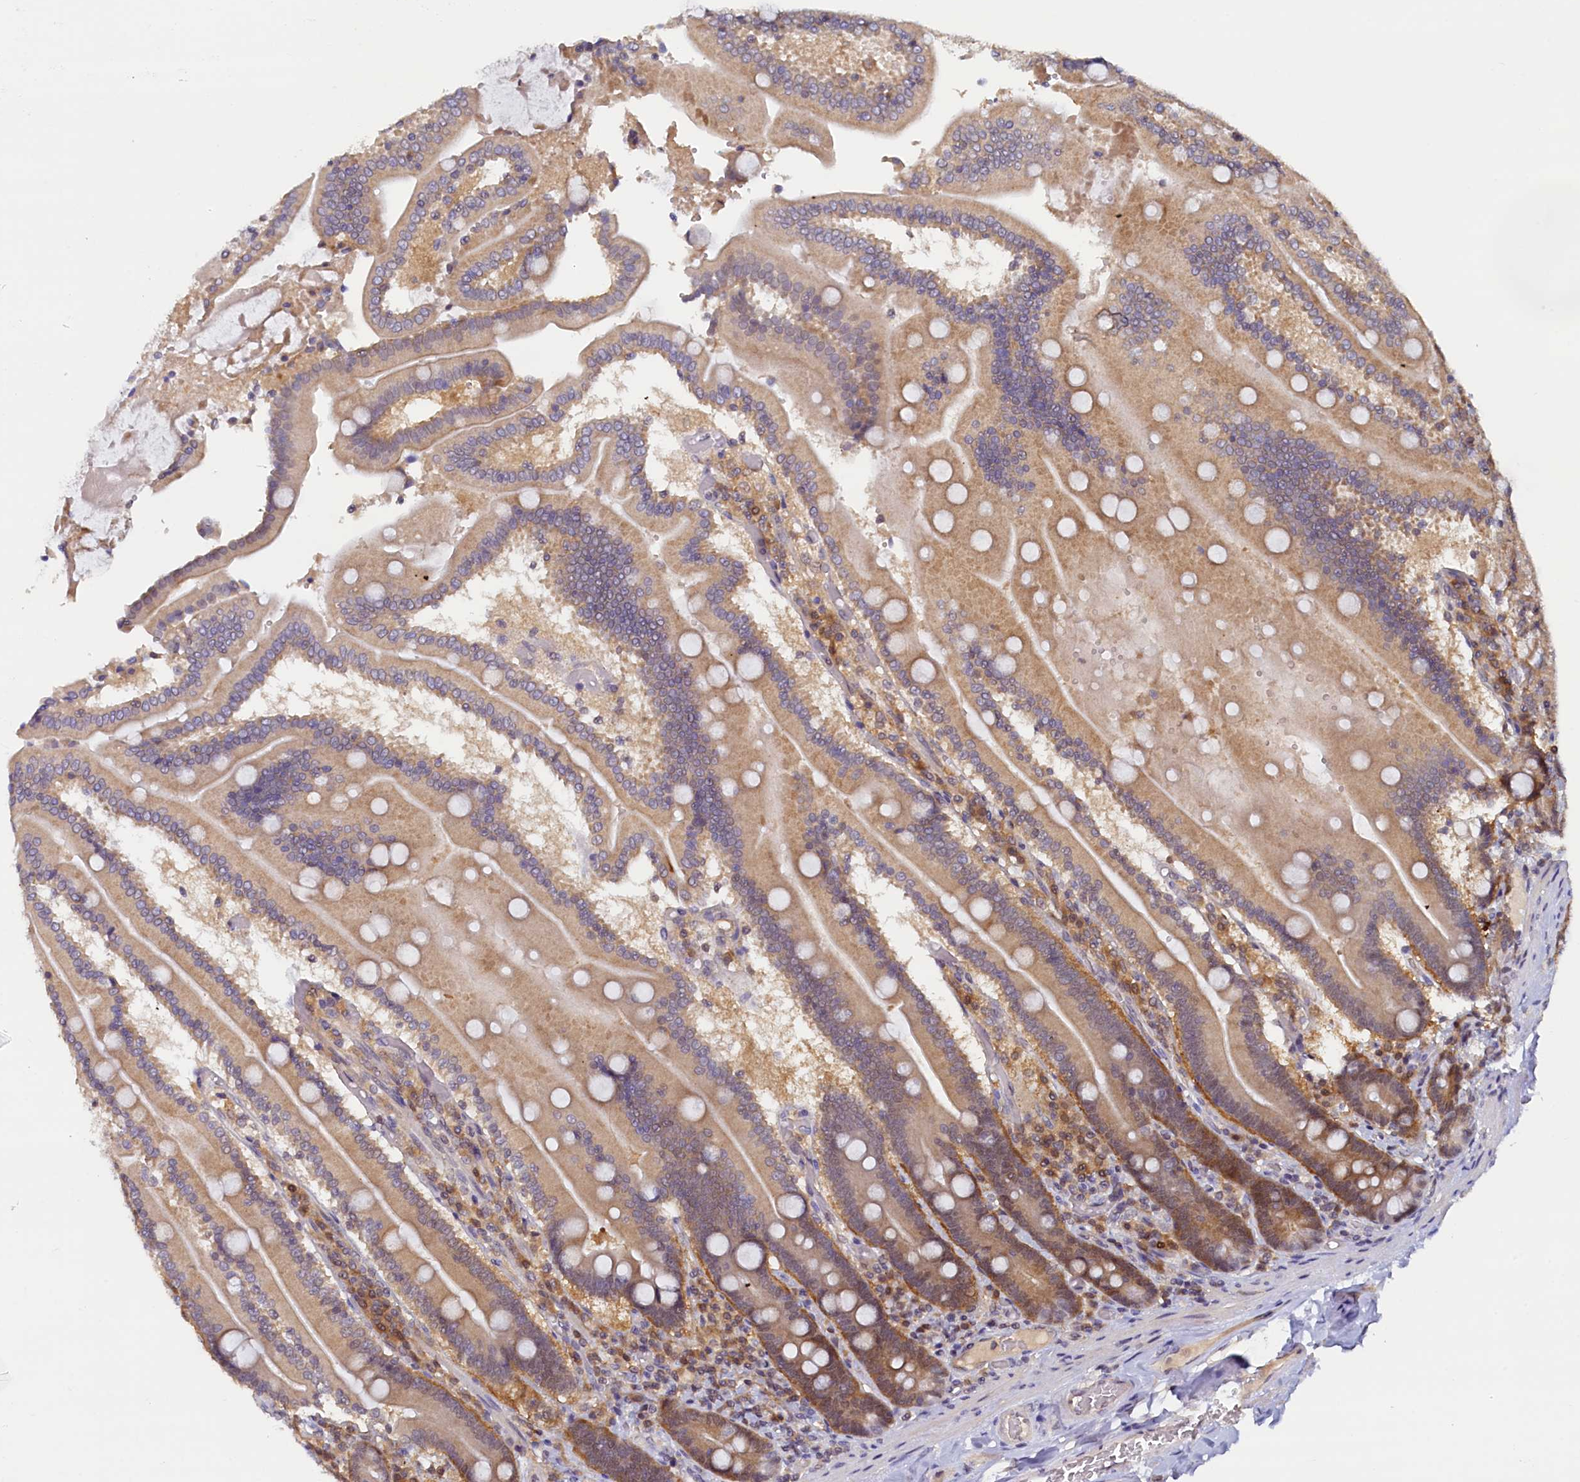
{"staining": {"intensity": "moderate", "quantity": ">75%", "location": "cytoplasmic/membranous"}, "tissue": "duodenum", "cell_type": "Glandular cells", "image_type": "normal", "snomed": [{"axis": "morphology", "description": "Normal tissue, NOS"}, {"axis": "topography", "description": "Duodenum"}], "caption": "High-magnification brightfield microscopy of benign duodenum stained with DAB (brown) and counterstained with hematoxylin (blue). glandular cells exhibit moderate cytoplasmic/membranous staining is appreciated in approximately>75% of cells. The staining was performed using DAB (3,3'-diaminobenzidine) to visualize the protein expression in brown, while the nuclei were stained in blue with hematoxylin (Magnification: 20x).", "gene": "PAAF1", "patient": {"sex": "female", "age": 62}}